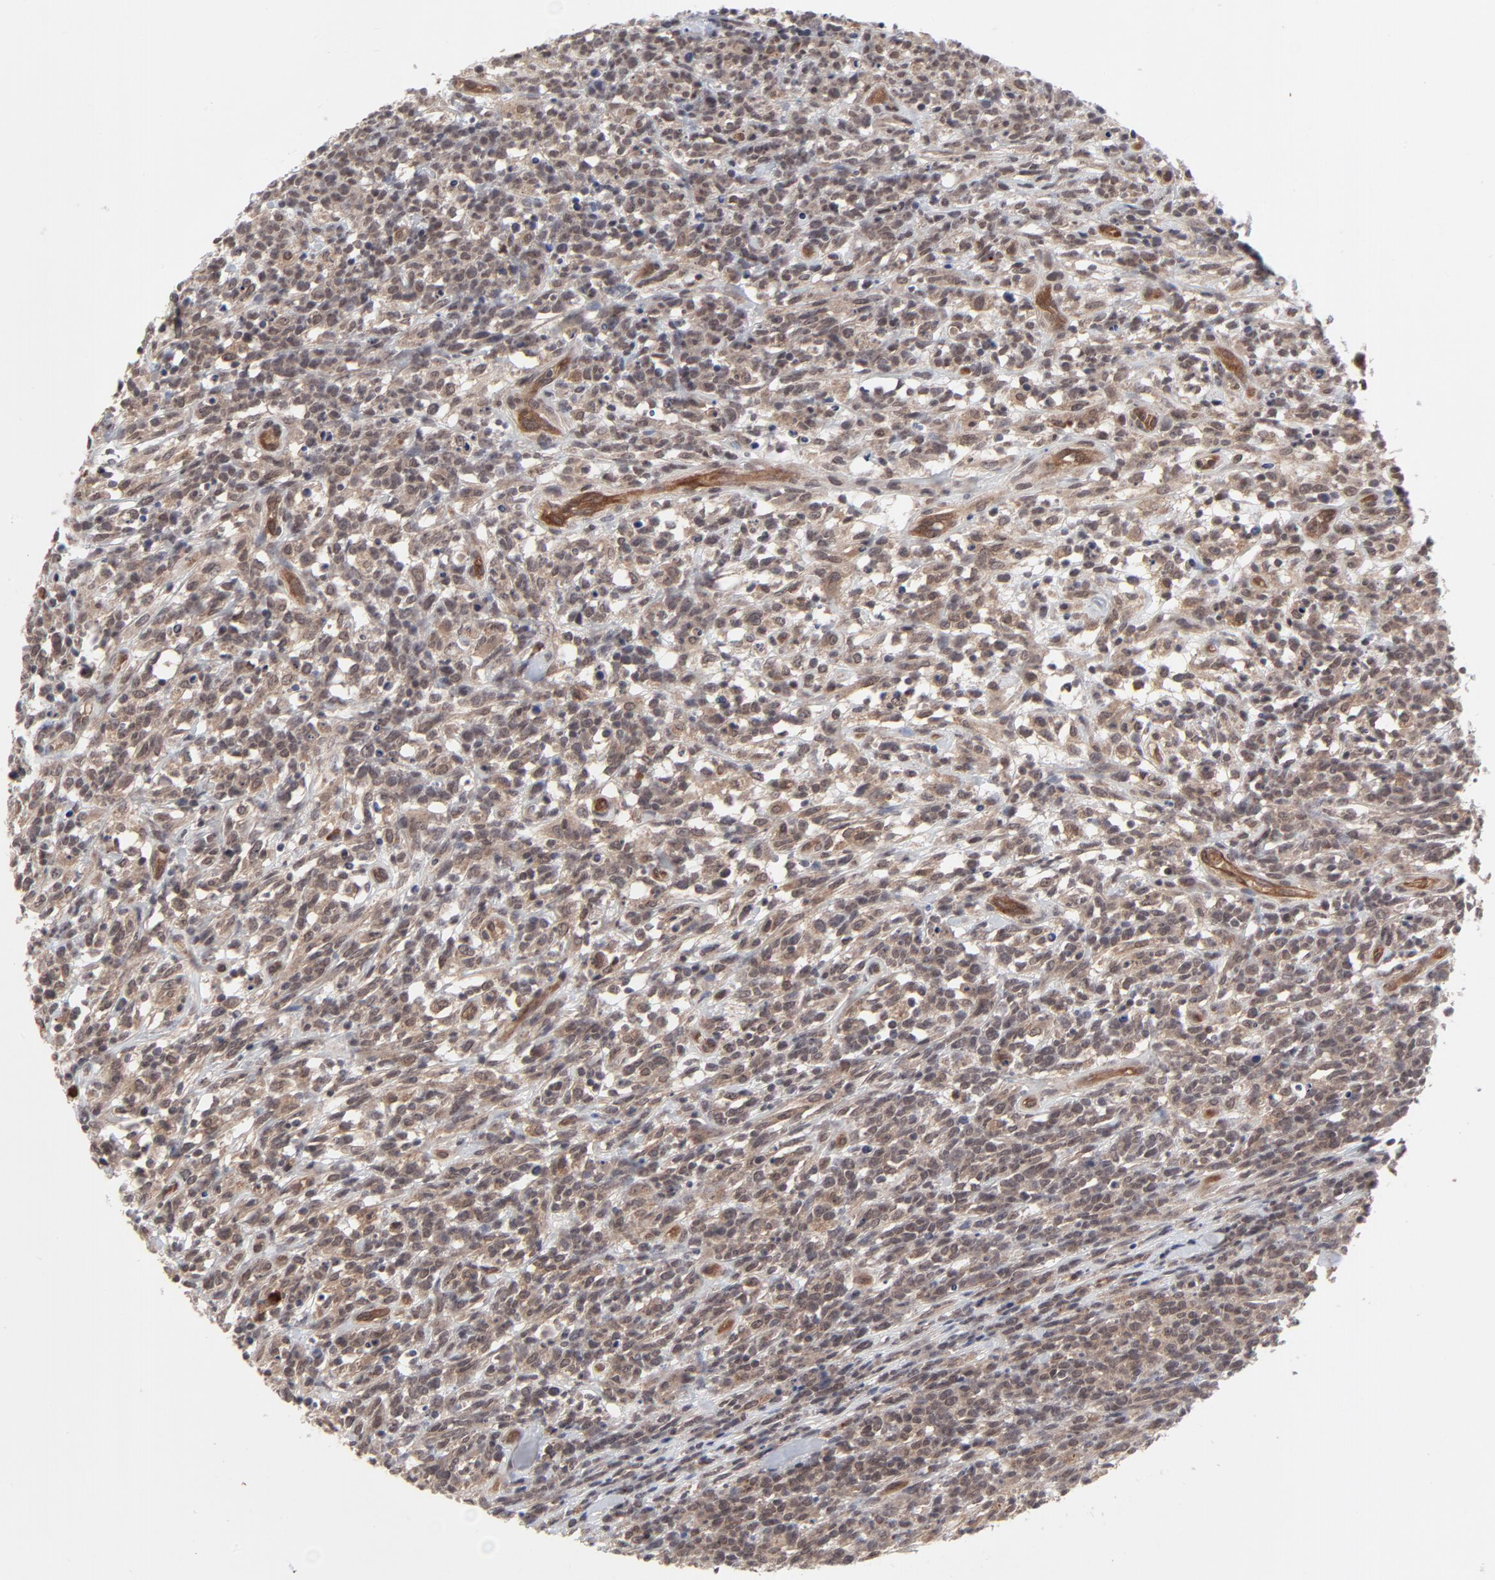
{"staining": {"intensity": "moderate", "quantity": ">75%", "location": "cytoplasmic/membranous"}, "tissue": "lymphoma", "cell_type": "Tumor cells", "image_type": "cancer", "snomed": [{"axis": "morphology", "description": "Malignant lymphoma, non-Hodgkin's type, High grade"}, {"axis": "topography", "description": "Lymph node"}], "caption": "A photomicrograph showing moderate cytoplasmic/membranous expression in approximately >75% of tumor cells in lymphoma, as visualized by brown immunohistochemical staining.", "gene": "CASP10", "patient": {"sex": "female", "age": 73}}